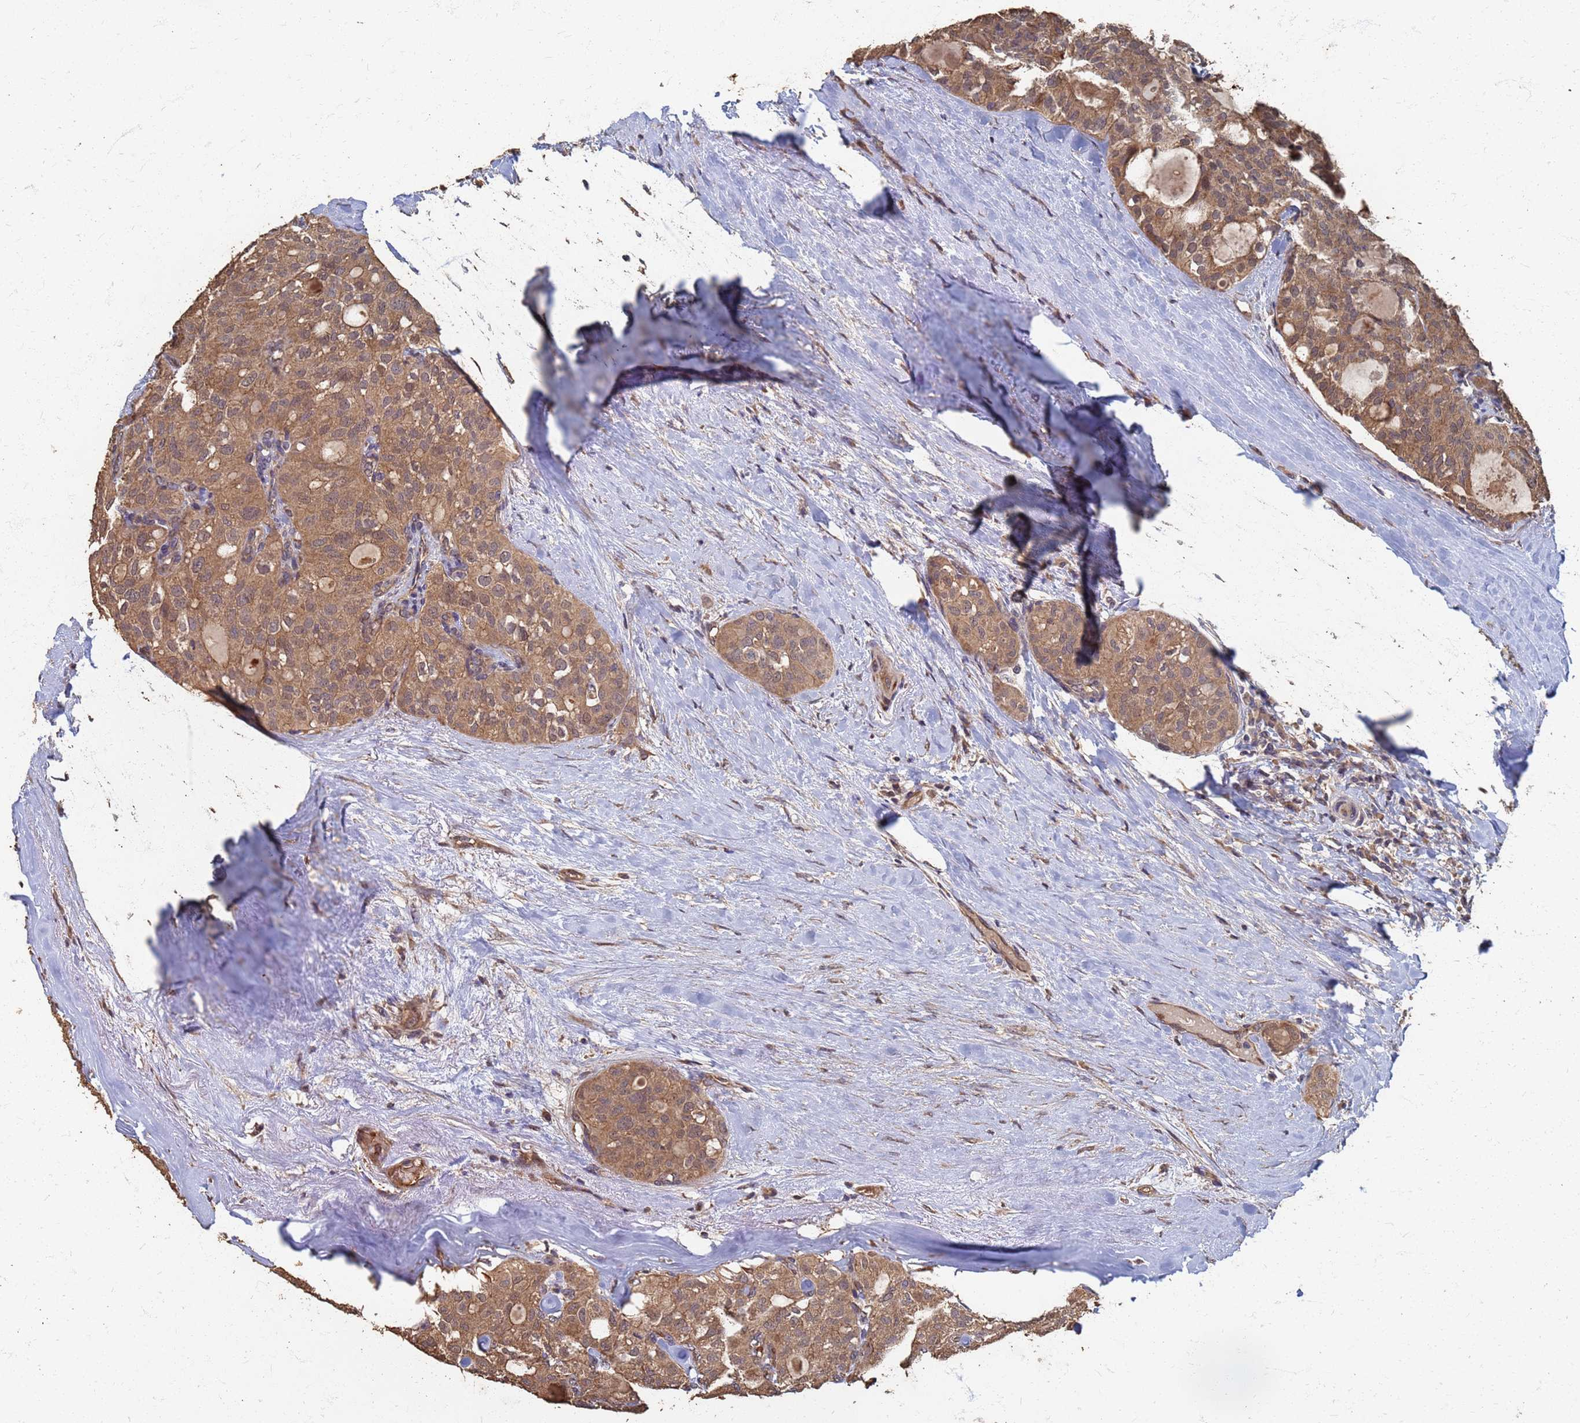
{"staining": {"intensity": "moderate", "quantity": ">75%", "location": "cytoplasmic/membranous"}, "tissue": "thyroid cancer", "cell_type": "Tumor cells", "image_type": "cancer", "snomed": [{"axis": "morphology", "description": "Follicular adenoma carcinoma, NOS"}, {"axis": "topography", "description": "Thyroid gland"}], "caption": "Thyroid cancer (follicular adenoma carcinoma) stained with a brown dye shows moderate cytoplasmic/membranous positive staining in approximately >75% of tumor cells.", "gene": "DPH5", "patient": {"sex": "male", "age": 75}}